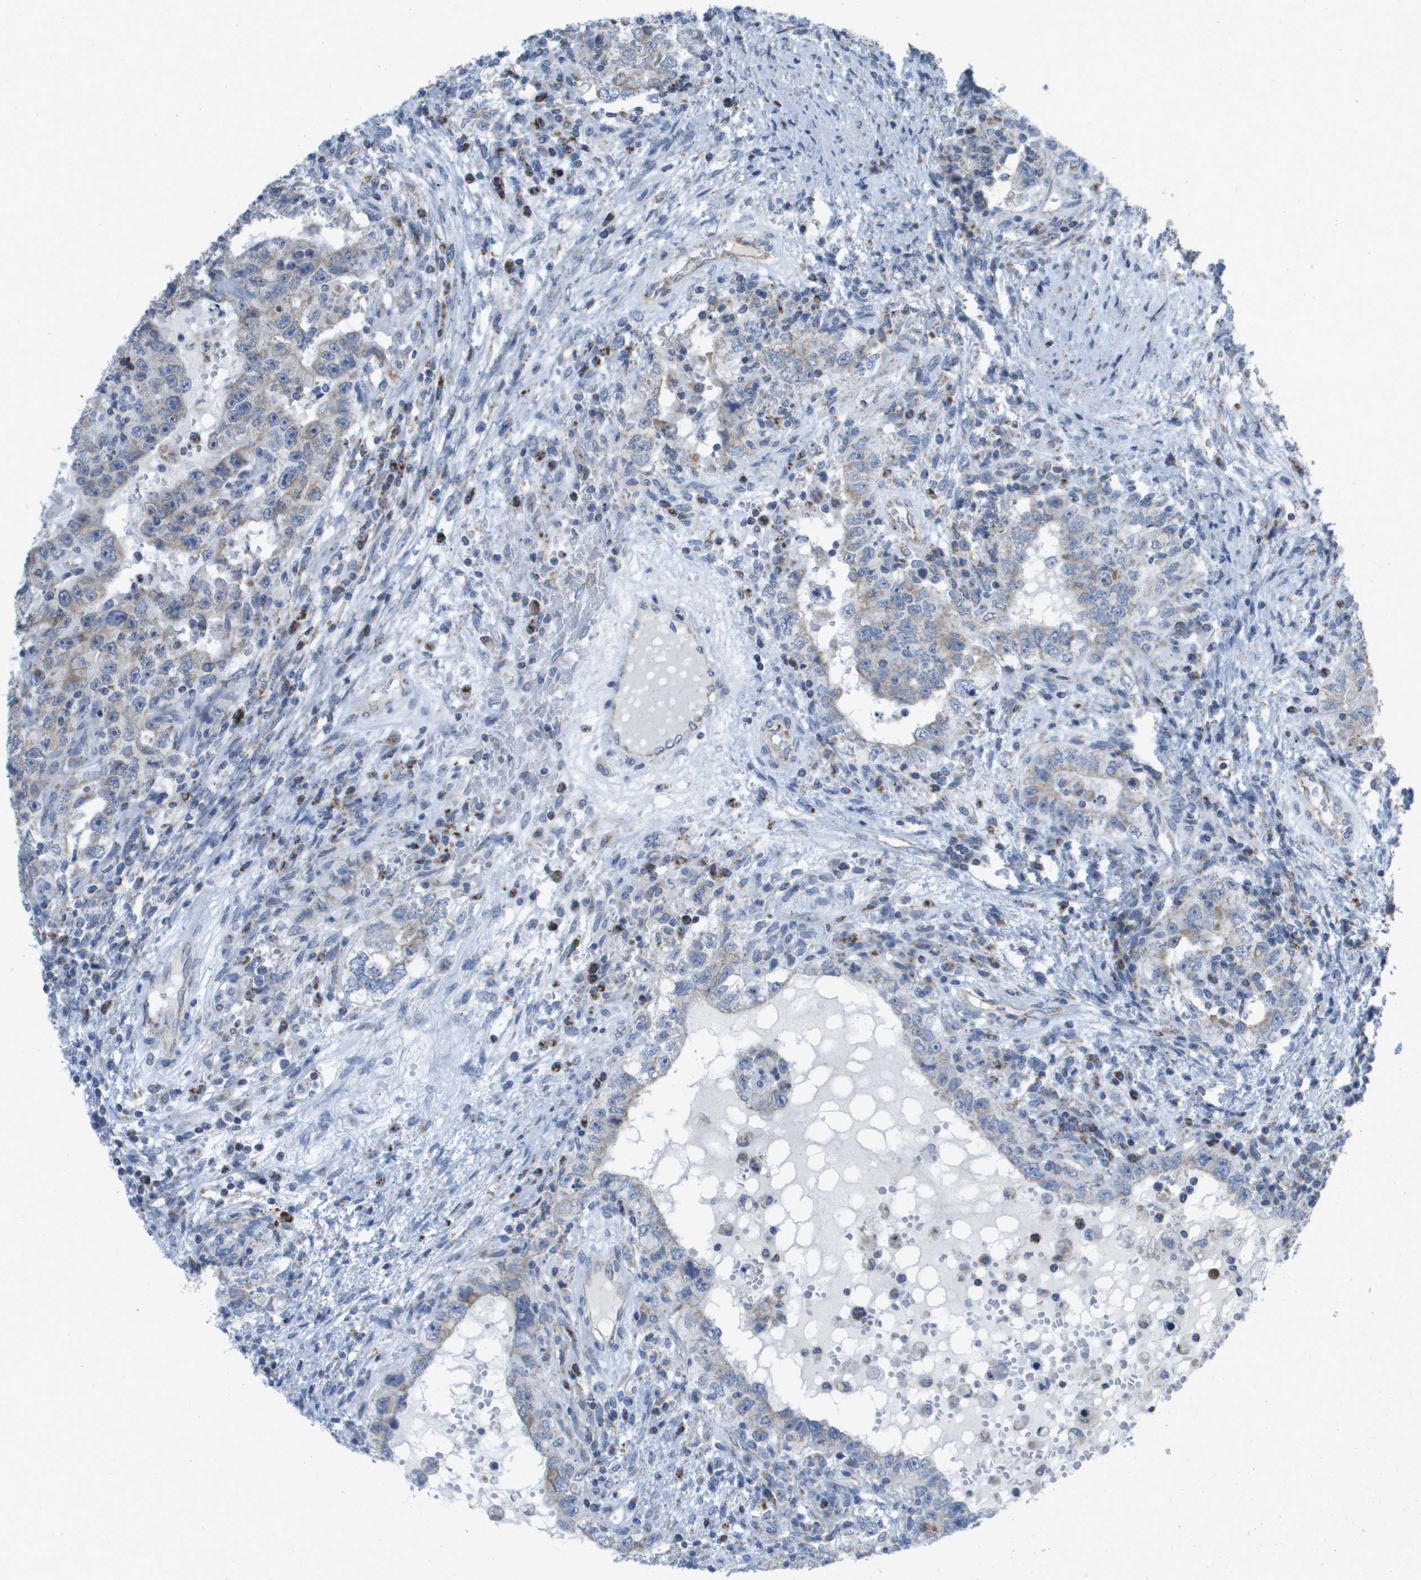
{"staining": {"intensity": "weak", "quantity": "25%-75%", "location": "cytoplasmic/membranous"}, "tissue": "testis cancer", "cell_type": "Tumor cells", "image_type": "cancer", "snomed": [{"axis": "morphology", "description": "Carcinoma, Embryonal, NOS"}, {"axis": "topography", "description": "Testis"}], "caption": "Human testis embryonal carcinoma stained for a protein (brown) exhibits weak cytoplasmic/membranous positive positivity in approximately 25%-75% of tumor cells.", "gene": "TMEM223", "patient": {"sex": "male", "age": 26}}